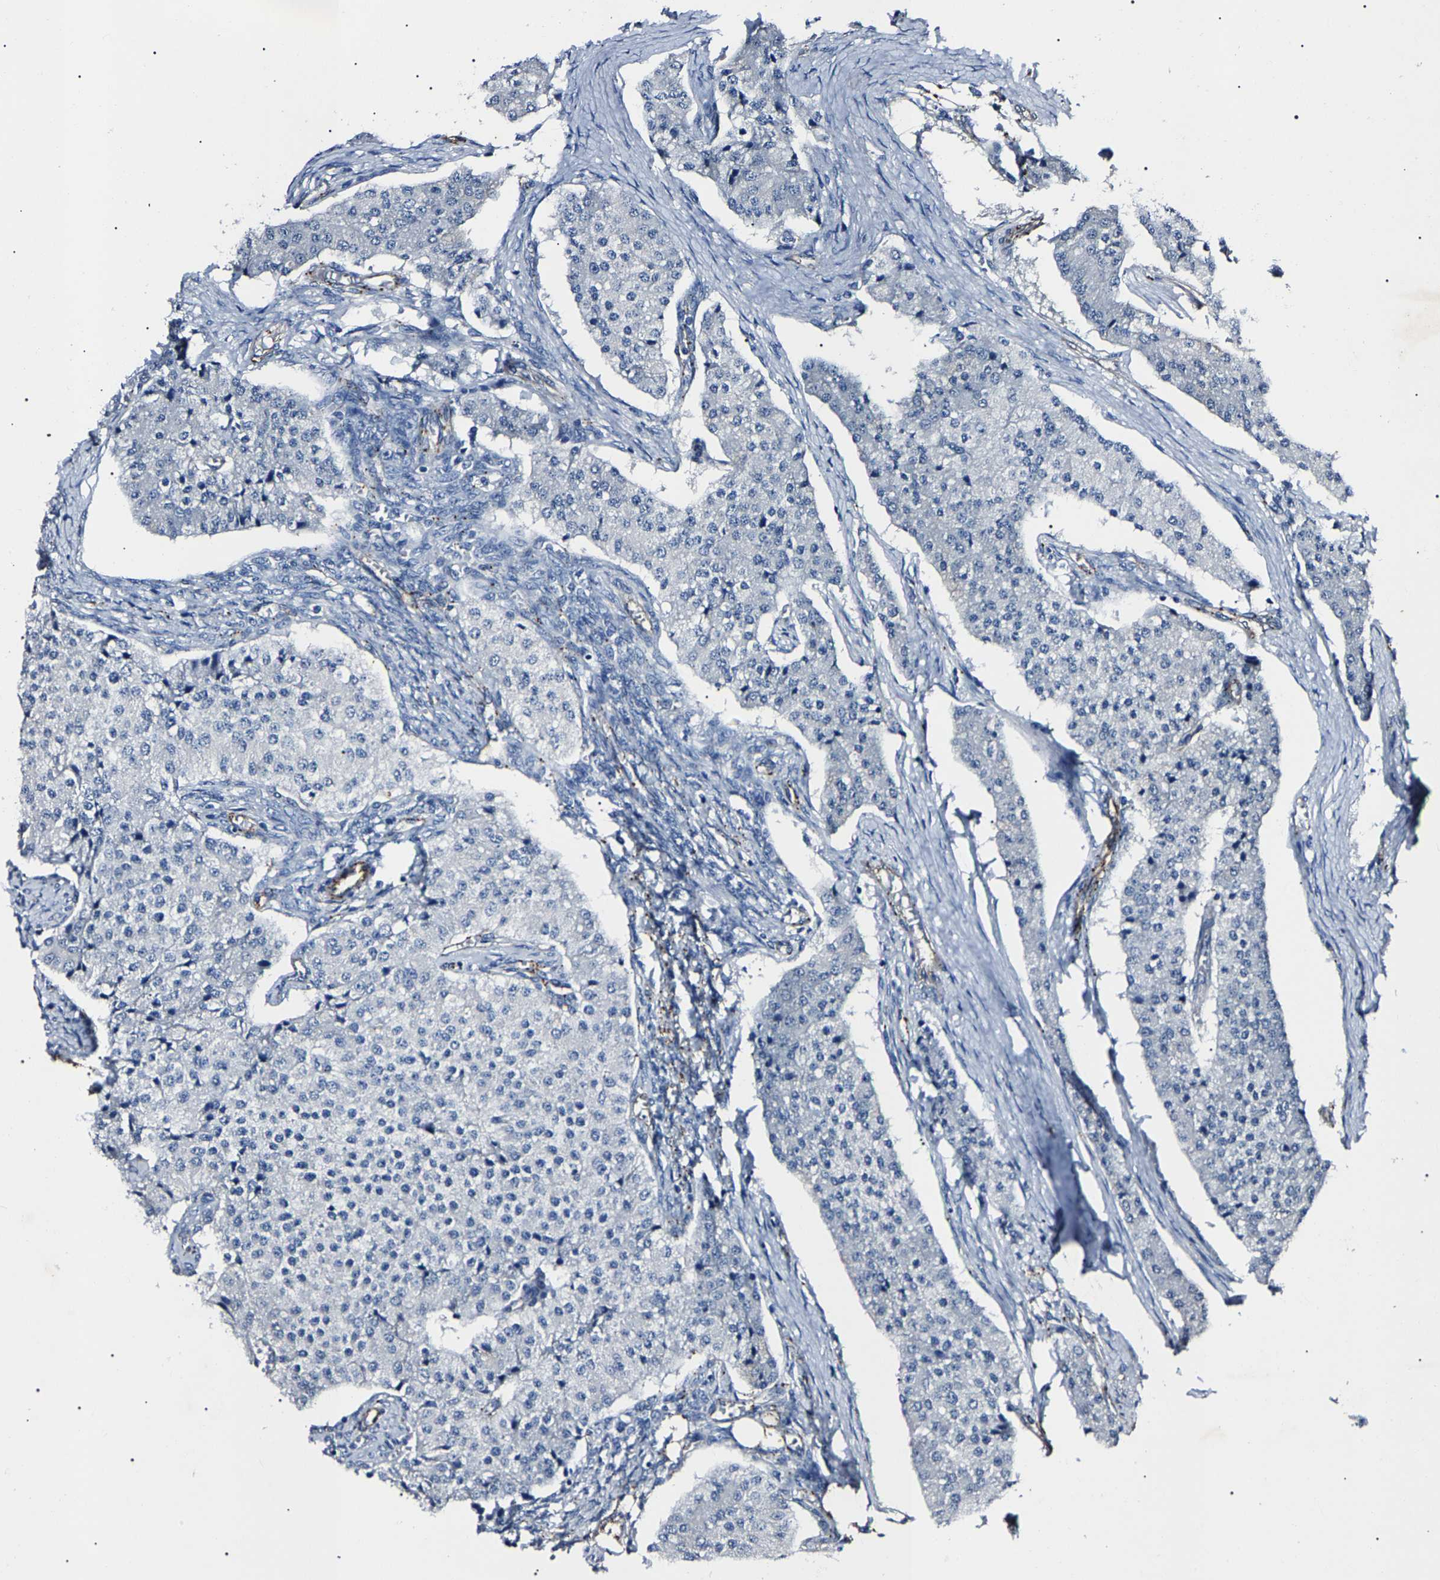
{"staining": {"intensity": "negative", "quantity": "none", "location": "none"}, "tissue": "carcinoid", "cell_type": "Tumor cells", "image_type": "cancer", "snomed": [{"axis": "morphology", "description": "Carcinoid, malignant, NOS"}, {"axis": "topography", "description": "Colon"}], "caption": "Histopathology image shows no significant protein staining in tumor cells of carcinoid (malignant). Nuclei are stained in blue.", "gene": "KLHL42", "patient": {"sex": "female", "age": 52}}